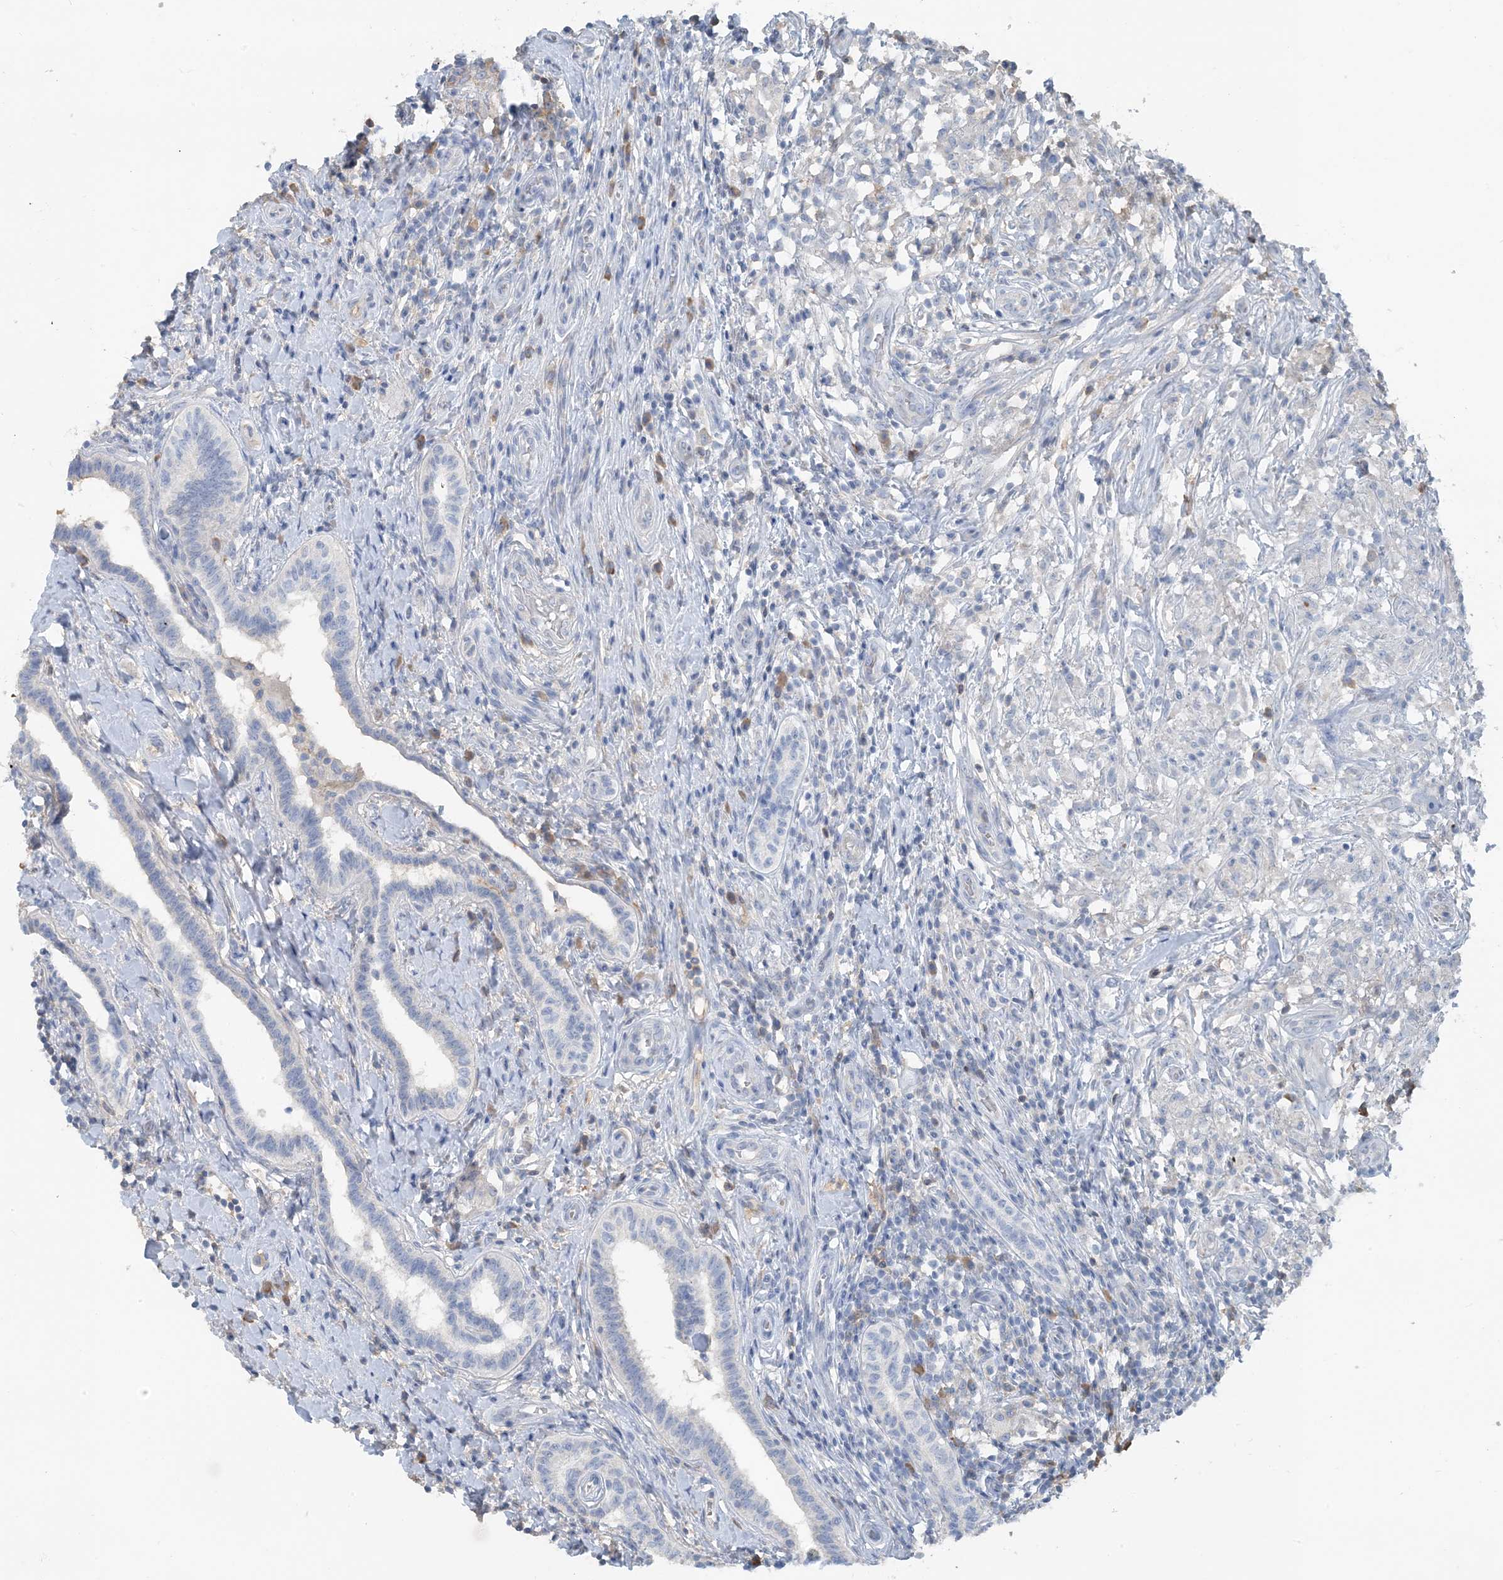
{"staining": {"intensity": "negative", "quantity": "none", "location": "none"}, "tissue": "testis cancer", "cell_type": "Tumor cells", "image_type": "cancer", "snomed": [{"axis": "morphology", "description": "Seminoma, NOS"}, {"axis": "topography", "description": "Testis"}], "caption": "Human testis cancer (seminoma) stained for a protein using immunohistochemistry (IHC) exhibits no staining in tumor cells.", "gene": "CTRL", "patient": {"sex": "male", "age": 49}}